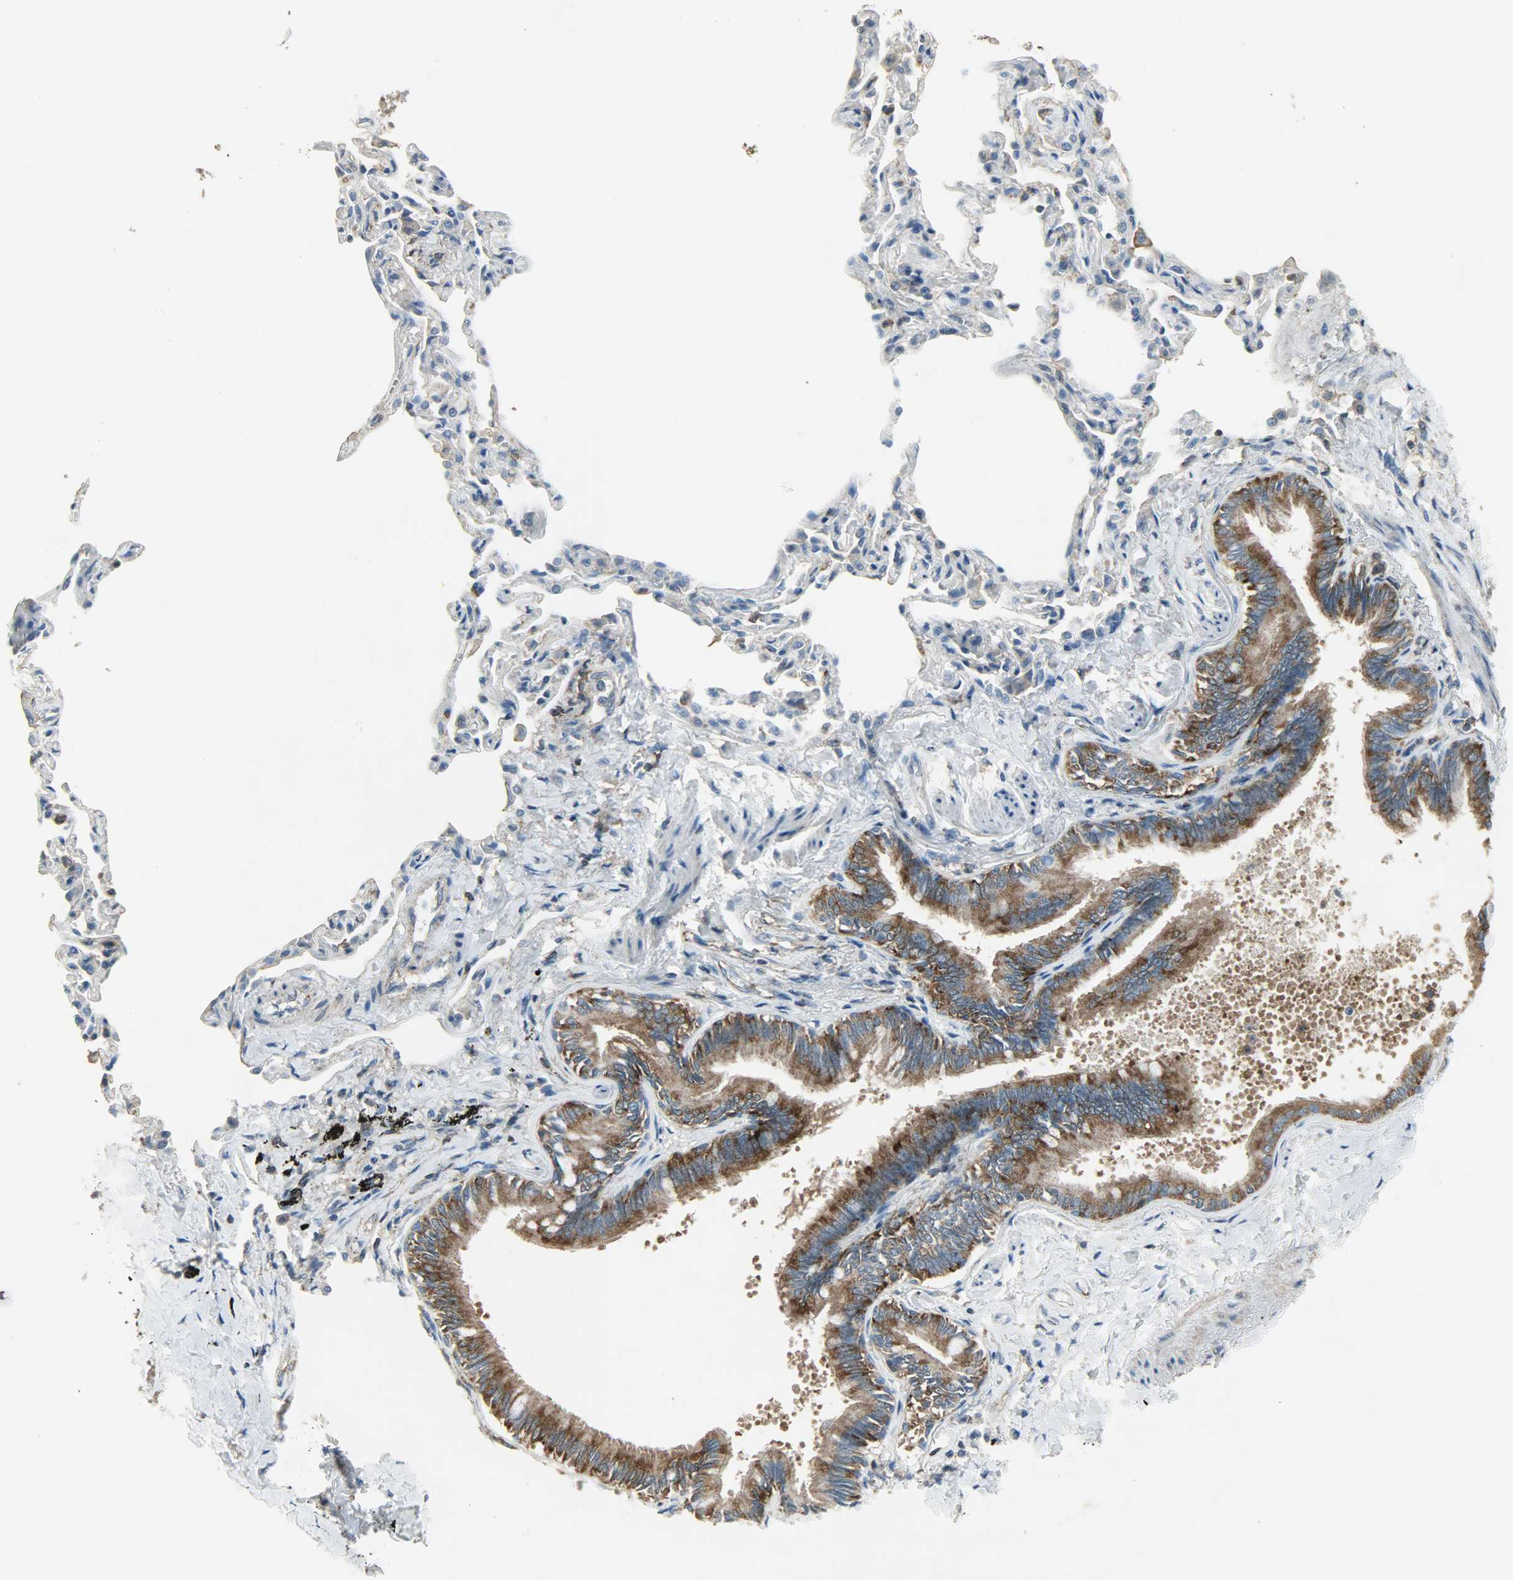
{"staining": {"intensity": "moderate", "quantity": ">75%", "location": "cytoplasmic/membranous"}, "tissue": "bronchus", "cell_type": "Respiratory epithelial cells", "image_type": "normal", "snomed": [{"axis": "morphology", "description": "Normal tissue, NOS"}, {"axis": "topography", "description": "Lung"}], "caption": "Moderate cytoplasmic/membranous protein expression is identified in approximately >75% of respiratory epithelial cells in bronchus. The staining was performed using DAB (3,3'-diaminobenzidine), with brown indicating positive protein expression. Nuclei are stained blue with hematoxylin.", "gene": "DNAJA4", "patient": {"sex": "male", "age": 64}}